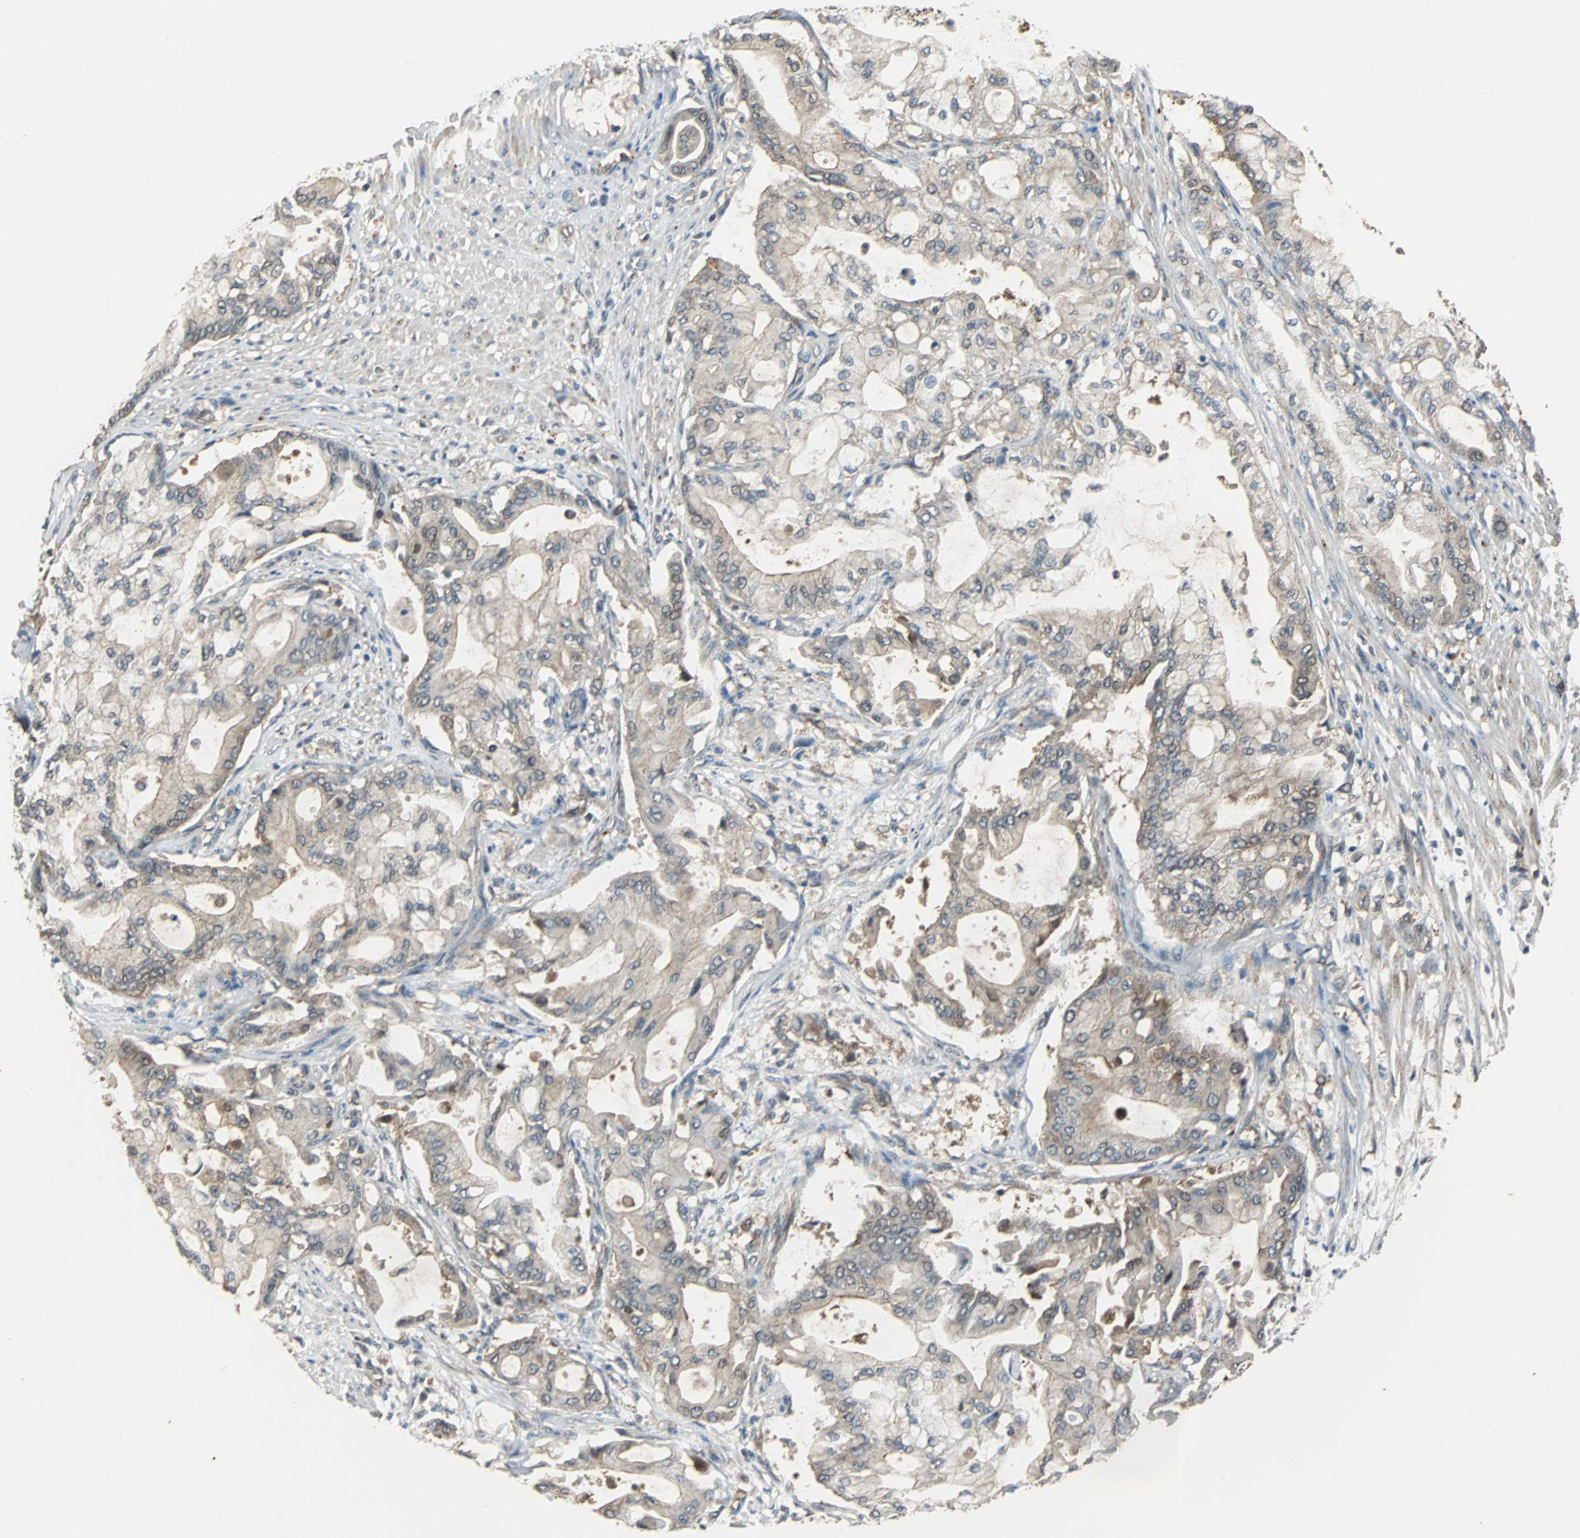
{"staining": {"intensity": "weak", "quantity": "25%-75%", "location": "cytoplasmic/membranous"}, "tissue": "pancreatic cancer", "cell_type": "Tumor cells", "image_type": "cancer", "snomed": [{"axis": "morphology", "description": "Adenocarcinoma, NOS"}, {"axis": "morphology", "description": "Adenocarcinoma, metastatic, NOS"}, {"axis": "topography", "description": "Lymph node"}, {"axis": "topography", "description": "Pancreas"}, {"axis": "topography", "description": "Duodenum"}], "caption": "A high-resolution histopathology image shows immunohistochemistry staining of pancreatic cancer, which displays weak cytoplasmic/membranous staining in about 25%-75% of tumor cells.", "gene": "VBP1", "patient": {"sex": "female", "age": 64}}